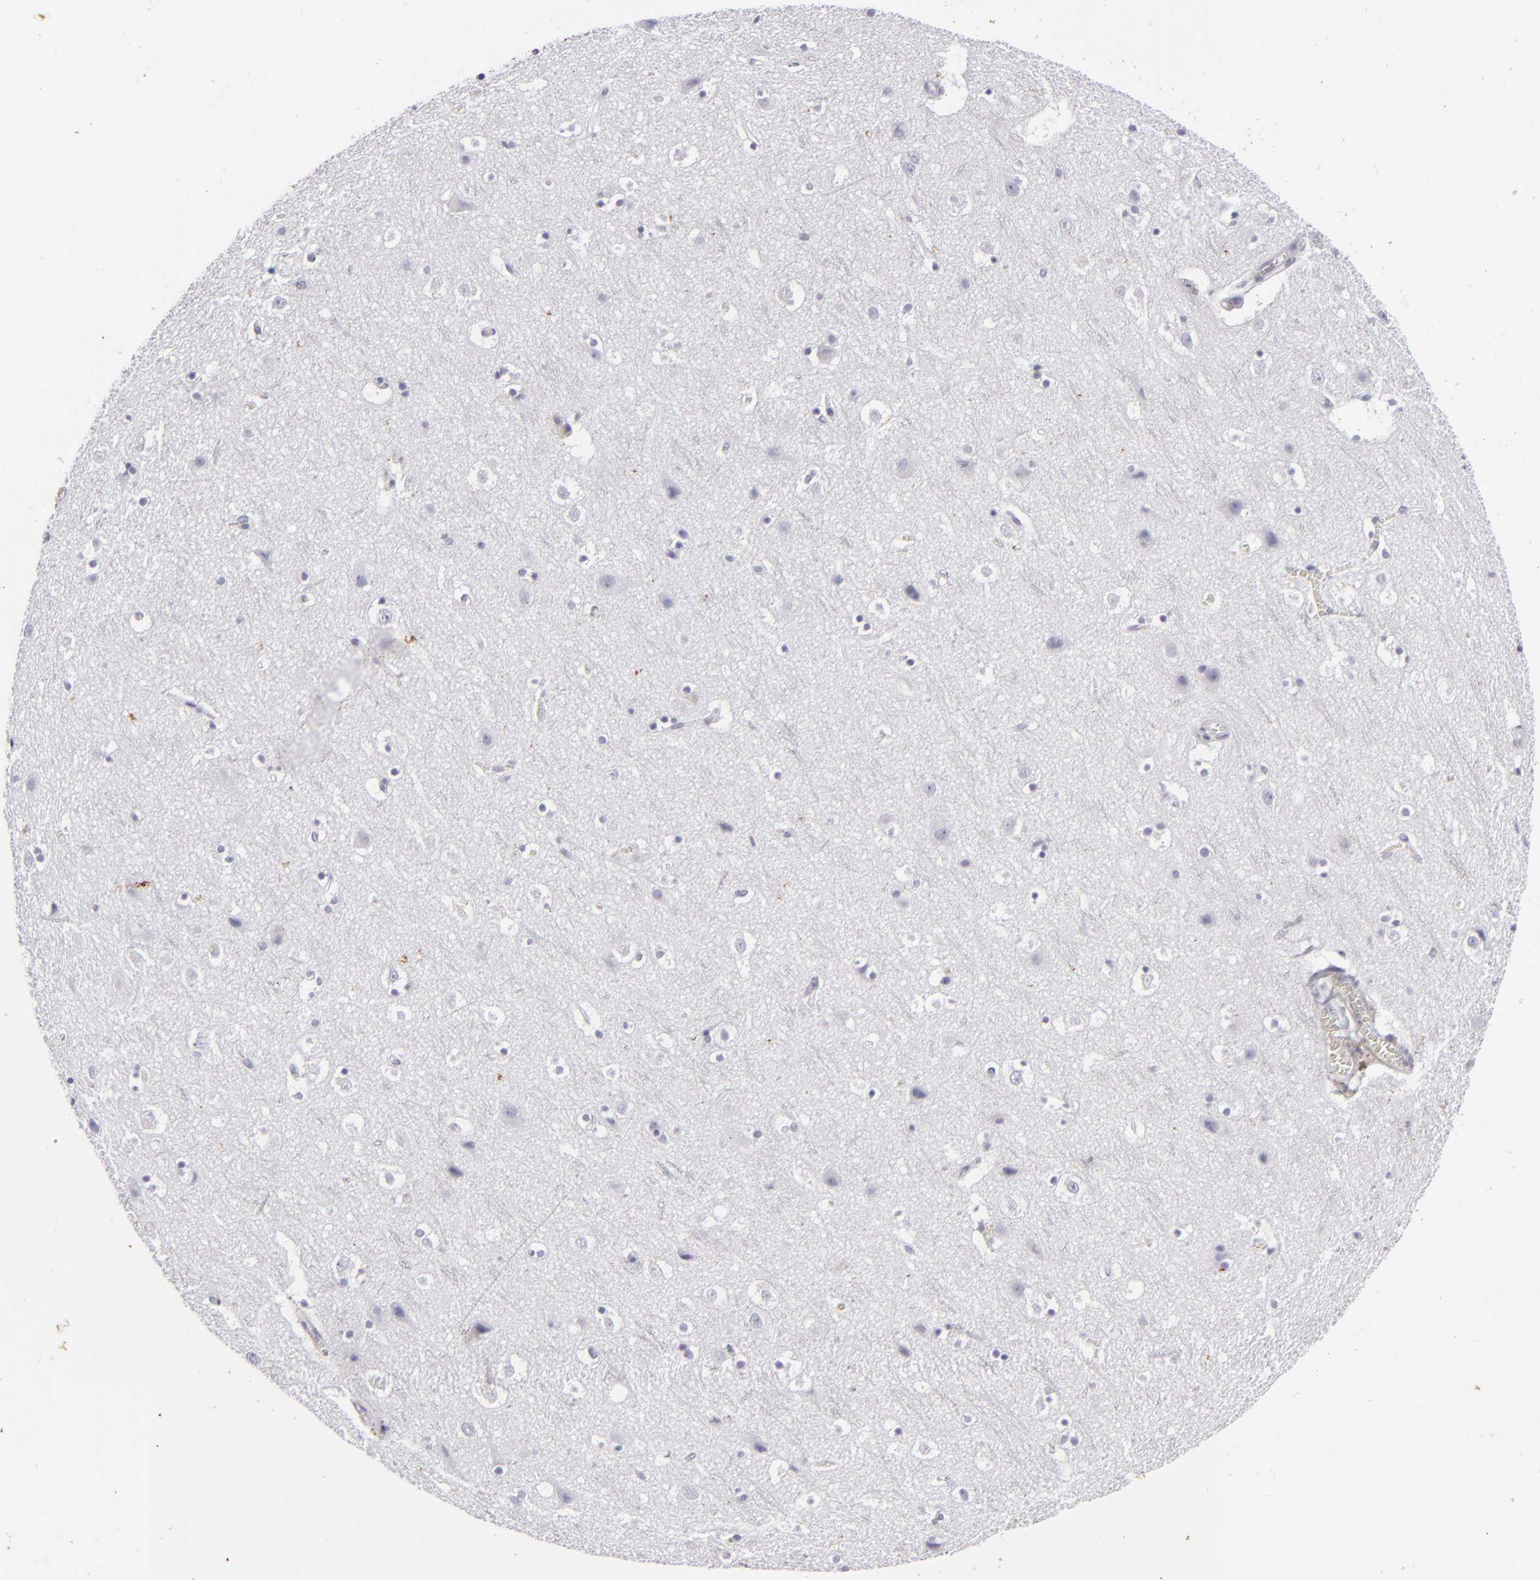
{"staining": {"intensity": "negative", "quantity": "none", "location": "none"}, "tissue": "cerebral cortex", "cell_type": "Endothelial cells", "image_type": "normal", "snomed": [{"axis": "morphology", "description": "Normal tissue, NOS"}, {"axis": "topography", "description": "Cerebral cortex"}], "caption": "The histopathology image shows no staining of endothelial cells in benign cerebral cortex.", "gene": "KRT1", "patient": {"sex": "male", "age": 45}}